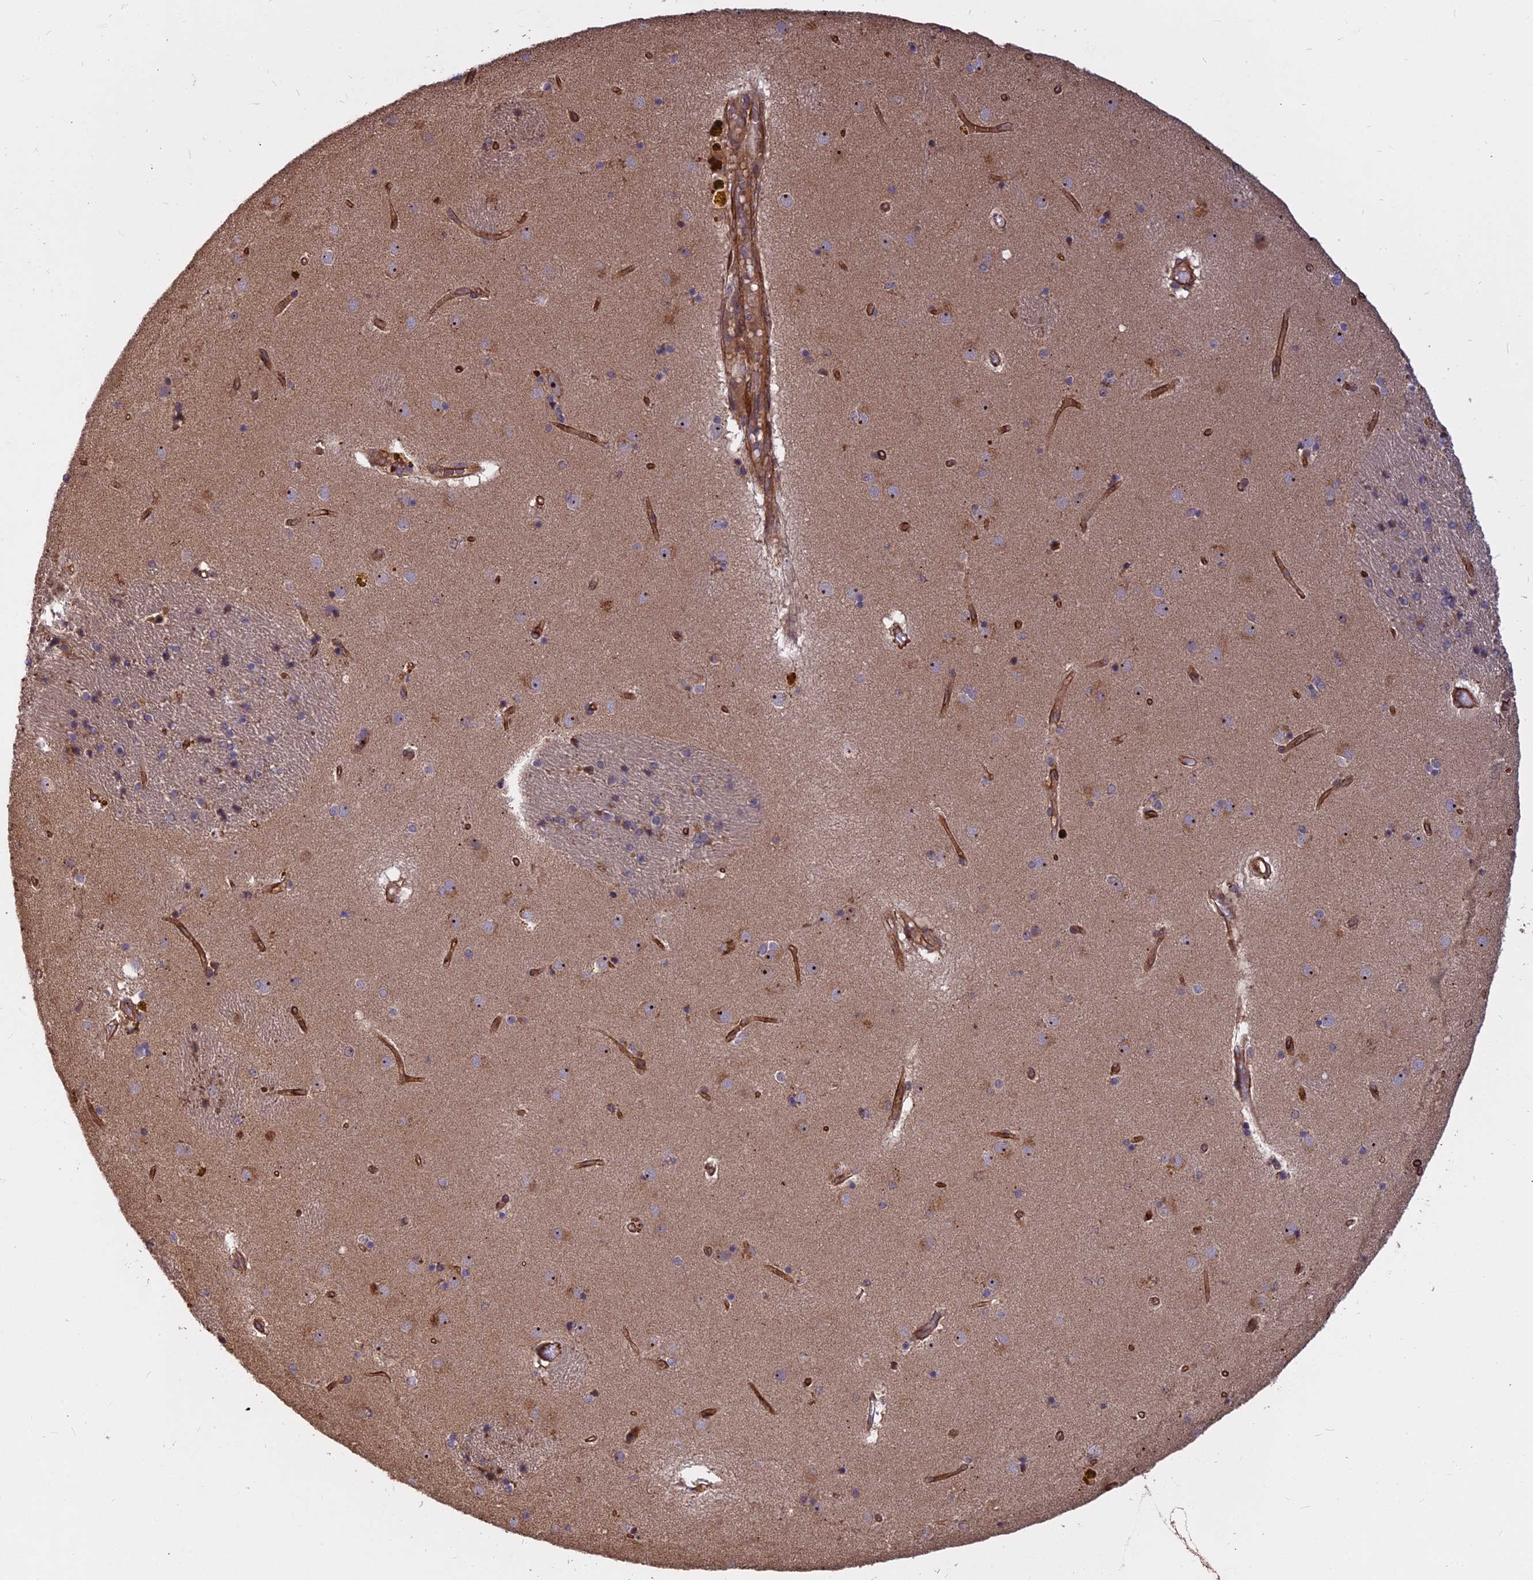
{"staining": {"intensity": "moderate", "quantity": "<25%", "location": "cytoplasmic/membranous"}, "tissue": "caudate", "cell_type": "Glial cells", "image_type": "normal", "snomed": [{"axis": "morphology", "description": "Normal tissue, NOS"}, {"axis": "topography", "description": "Lateral ventricle wall"}], "caption": "There is low levels of moderate cytoplasmic/membranous positivity in glial cells of benign caudate, as demonstrated by immunohistochemical staining (brown color).", "gene": "TCEA3", "patient": {"sex": "male", "age": 70}}